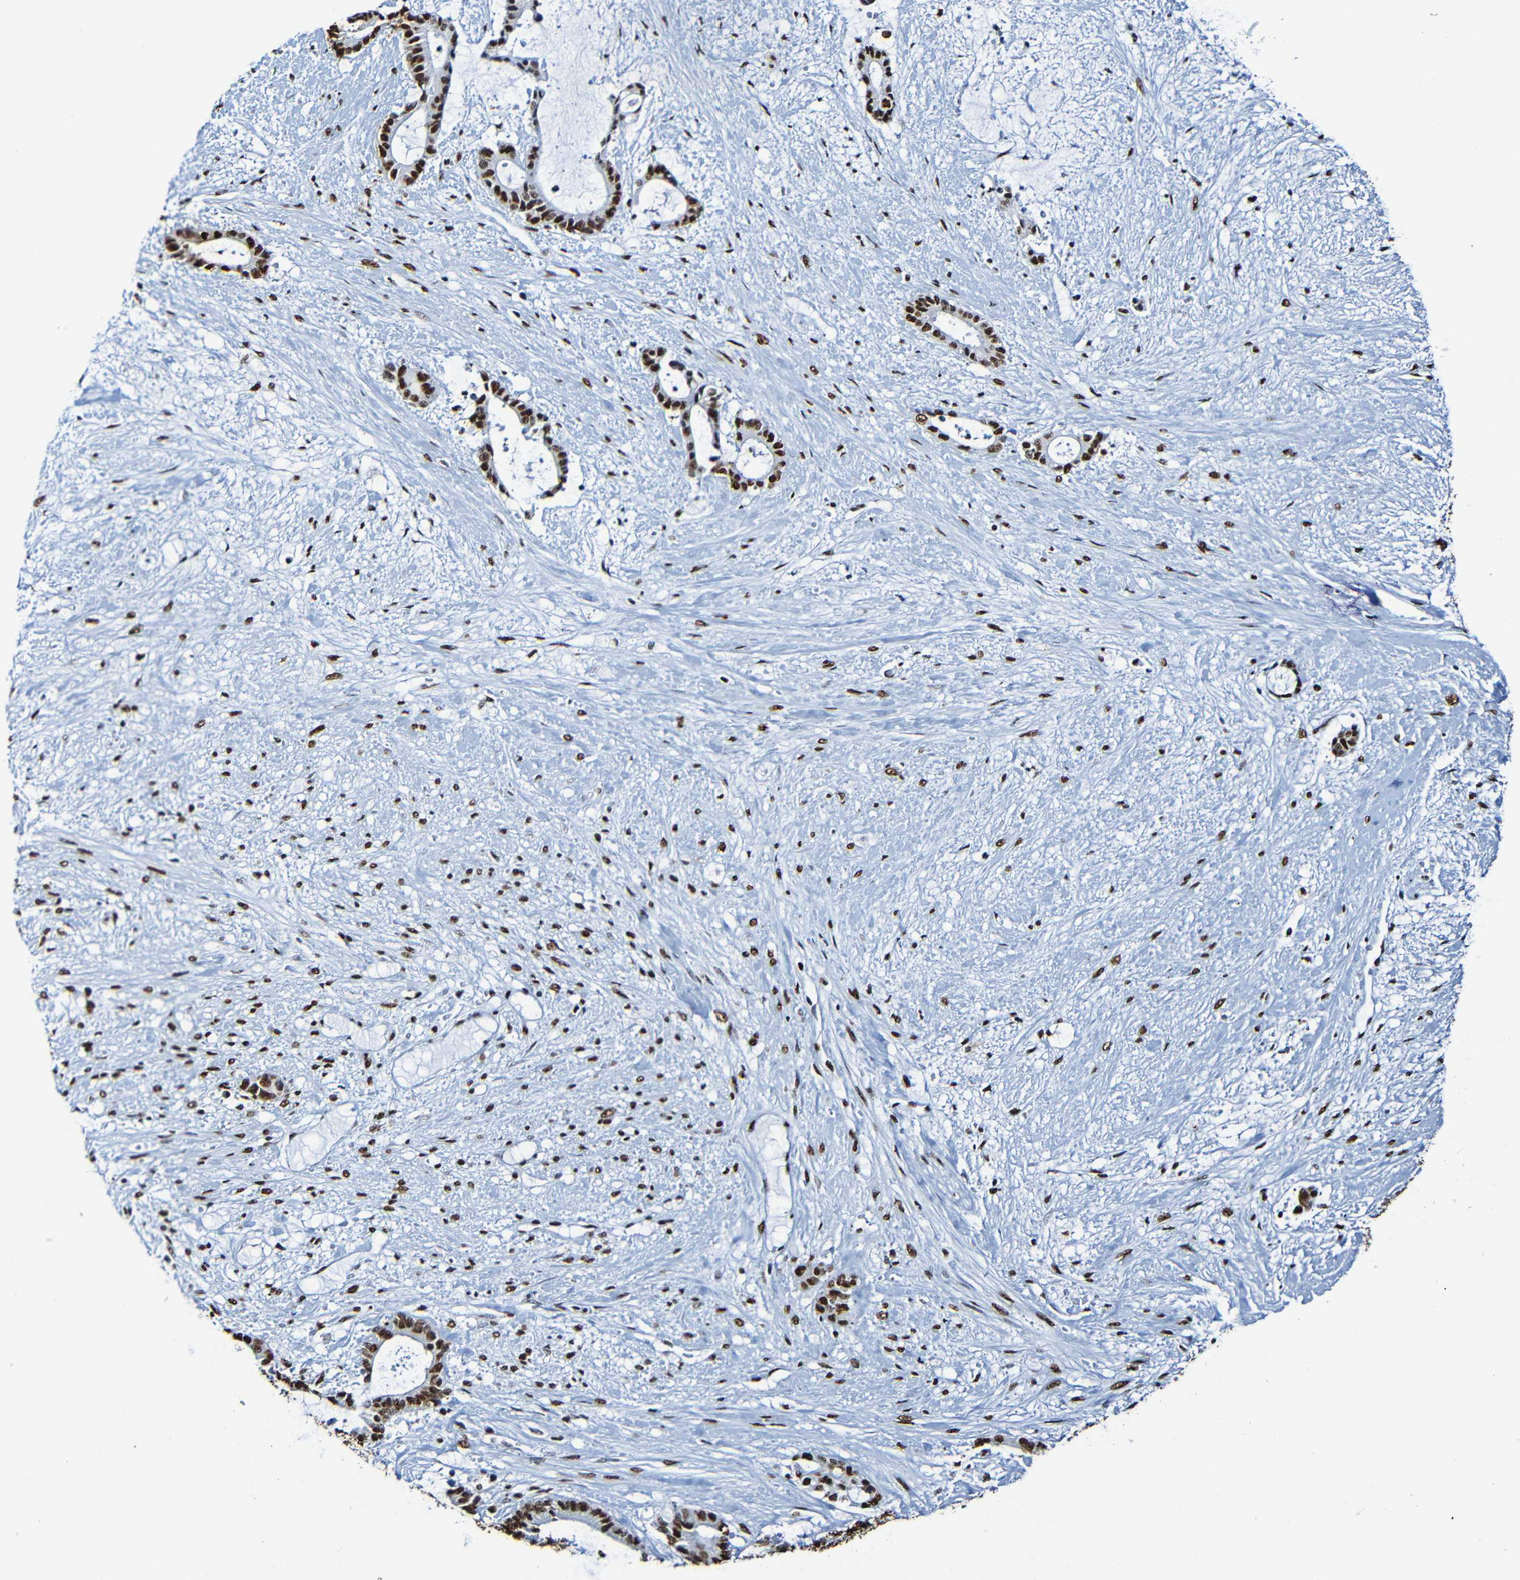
{"staining": {"intensity": "strong", "quantity": ">75%", "location": "nuclear"}, "tissue": "liver cancer", "cell_type": "Tumor cells", "image_type": "cancer", "snomed": [{"axis": "morphology", "description": "Normal tissue, NOS"}, {"axis": "morphology", "description": "Cholangiocarcinoma"}, {"axis": "topography", "description": "Liver"}, {"axis": "topography", "description": "Peripheral nerve tissue"}], "caption": "Tumor cells demonstrate high levels of strong nuclear expression in about >75% of cells in liver cancer. (Brightfield microscopy of DAB IHC at high magnification).", "gene": "SRSF3", "patient": {"sex": "female", "age": 73}}